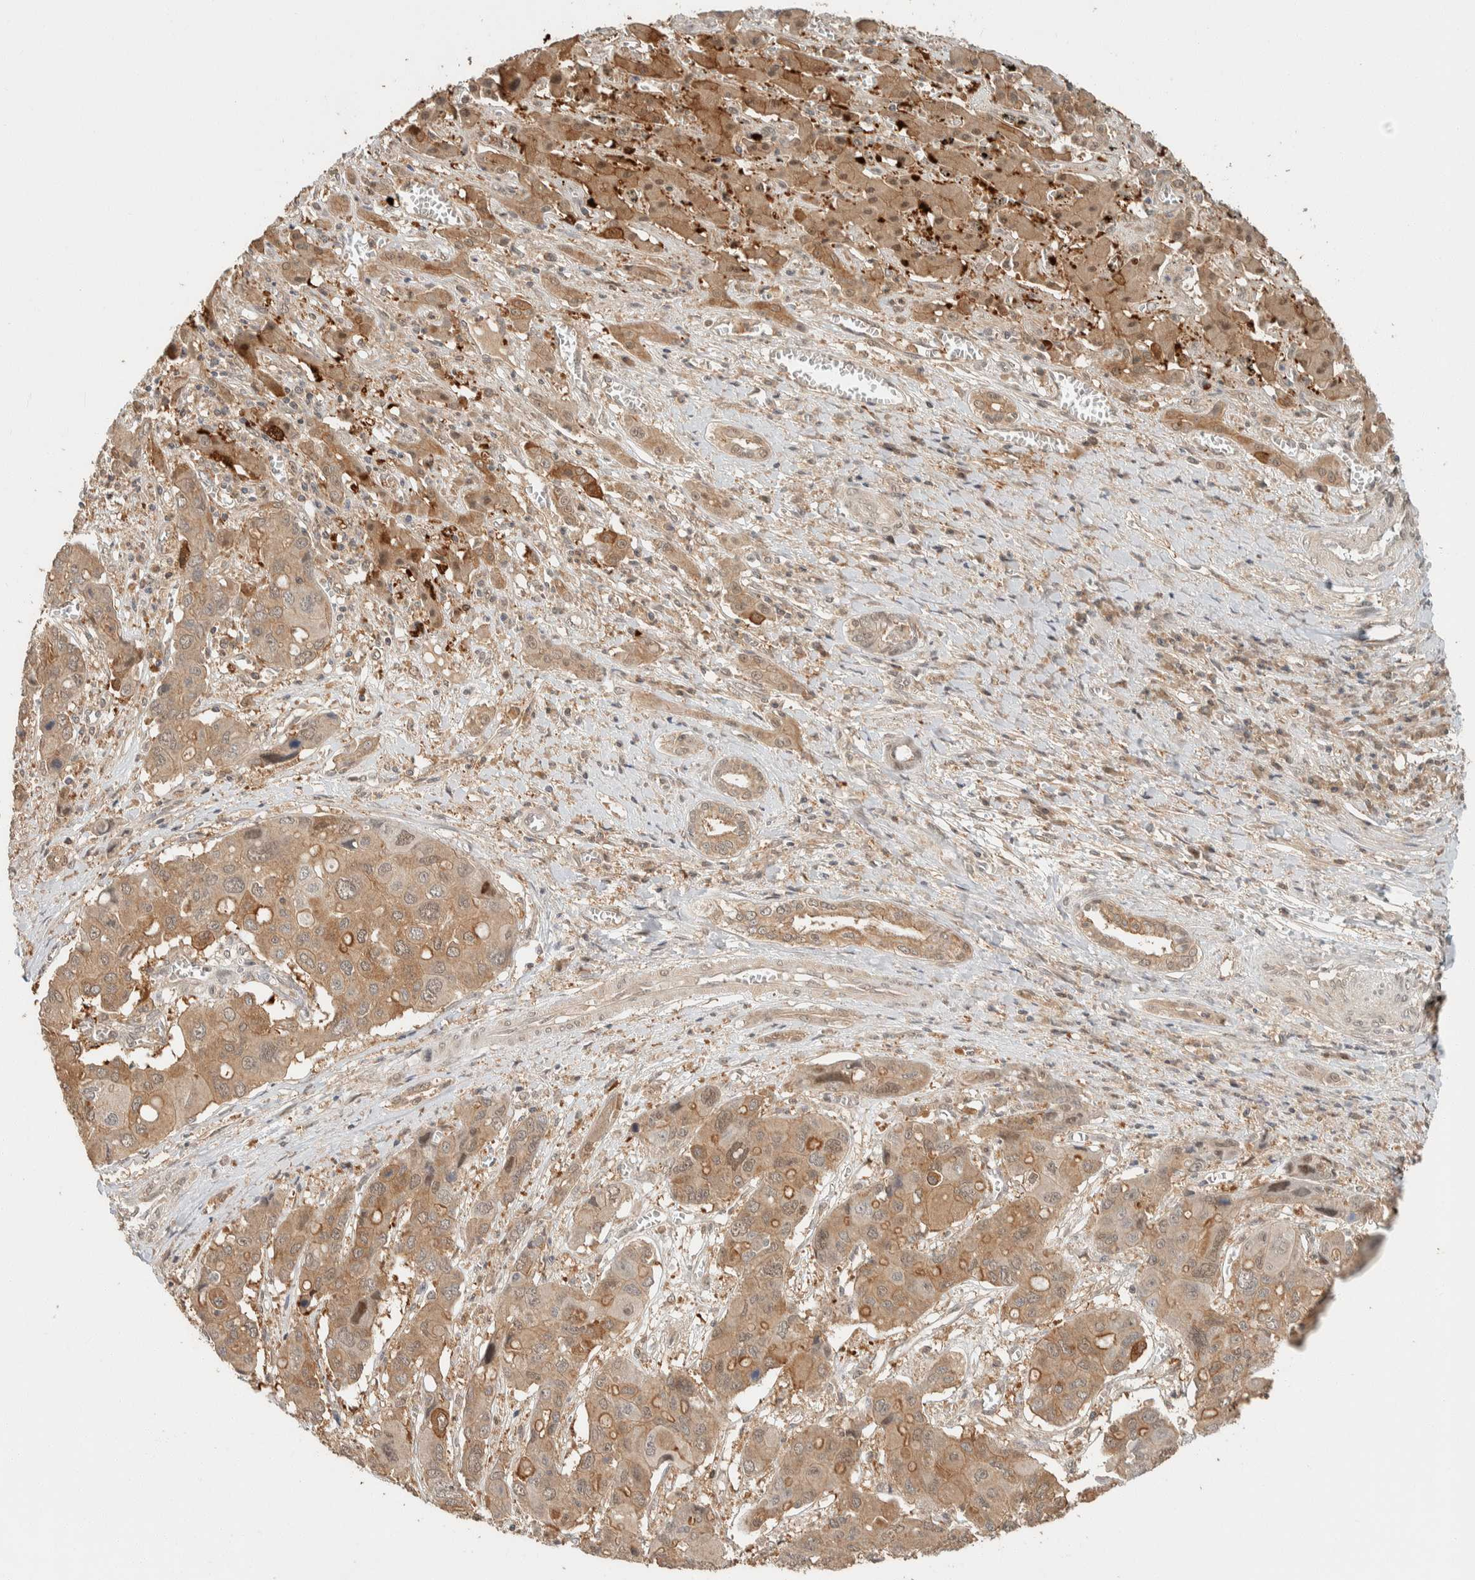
{"staining": {"intensity": "moderate", "quantity": ">75%", "location": "cytoplasmic/membranous,nuclear"}, "tissue": "liver cancer", "cell_type": "Tumor cells", "image_type": "cancer", "snomed": [{"axis": "morphology", "description": "Cholangiocarcinoma"}, {"axis": "topography", "description": "Liver"}], "caption": "Moderate cytoplasmic/membranous and nuclear expression is identified in about >75% of tumor cells in cholangiocarcinoma (liver). (Stains: DAB in brown, nuclei in blue, Microscopy: brightfield microscopy at high magnification).", "gene": "ZNF567", "patient": {"sex": "male", "age": 67}}